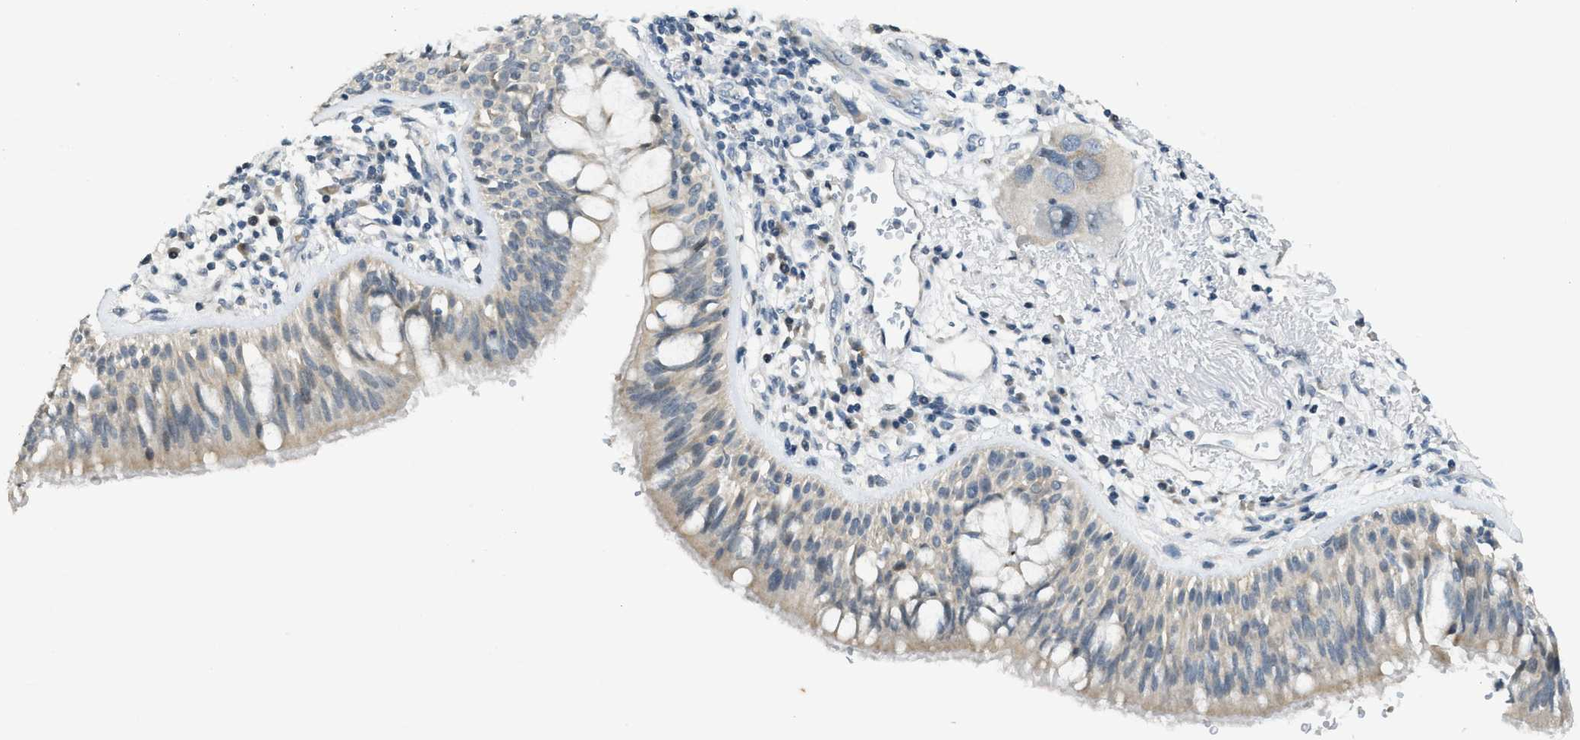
{"staining": {"intensity": "weak", "quantity": ">75%", "location": "cytoplasmic/membranous"}, "tissue": "bronchus", "cell_type": "Respiratory epithelial cells", "image_type": "normal", "snomed": [{"axis": "morphology", "description": "Normal tissue, NOS"}, {"axis": "morphology", "description": "Adenocarcinoma, NOS"}, {"axis": "morphology", "description": "Adenocarcinoma, metastatic, NOS"}, {"axis": "topography", "description": "Lymph node"}, {"axis": "topography", "description": "Bronchus"}, {"axis": "topography", "description": "Lung"}], "caption": "Bronchus stained with DAB (3,3'-diaminobenzidine) immunohistochemistry (IHC) reveals low levels of weak cytoplasmic/membranous expression in approximately >75% of respiratory epithelial cells. Immunohistochemistry stains the protein in brown and the nuclei are stained blue.", "gene": "TXNDC2", "patient": {"sex": "female", "age": 54}}